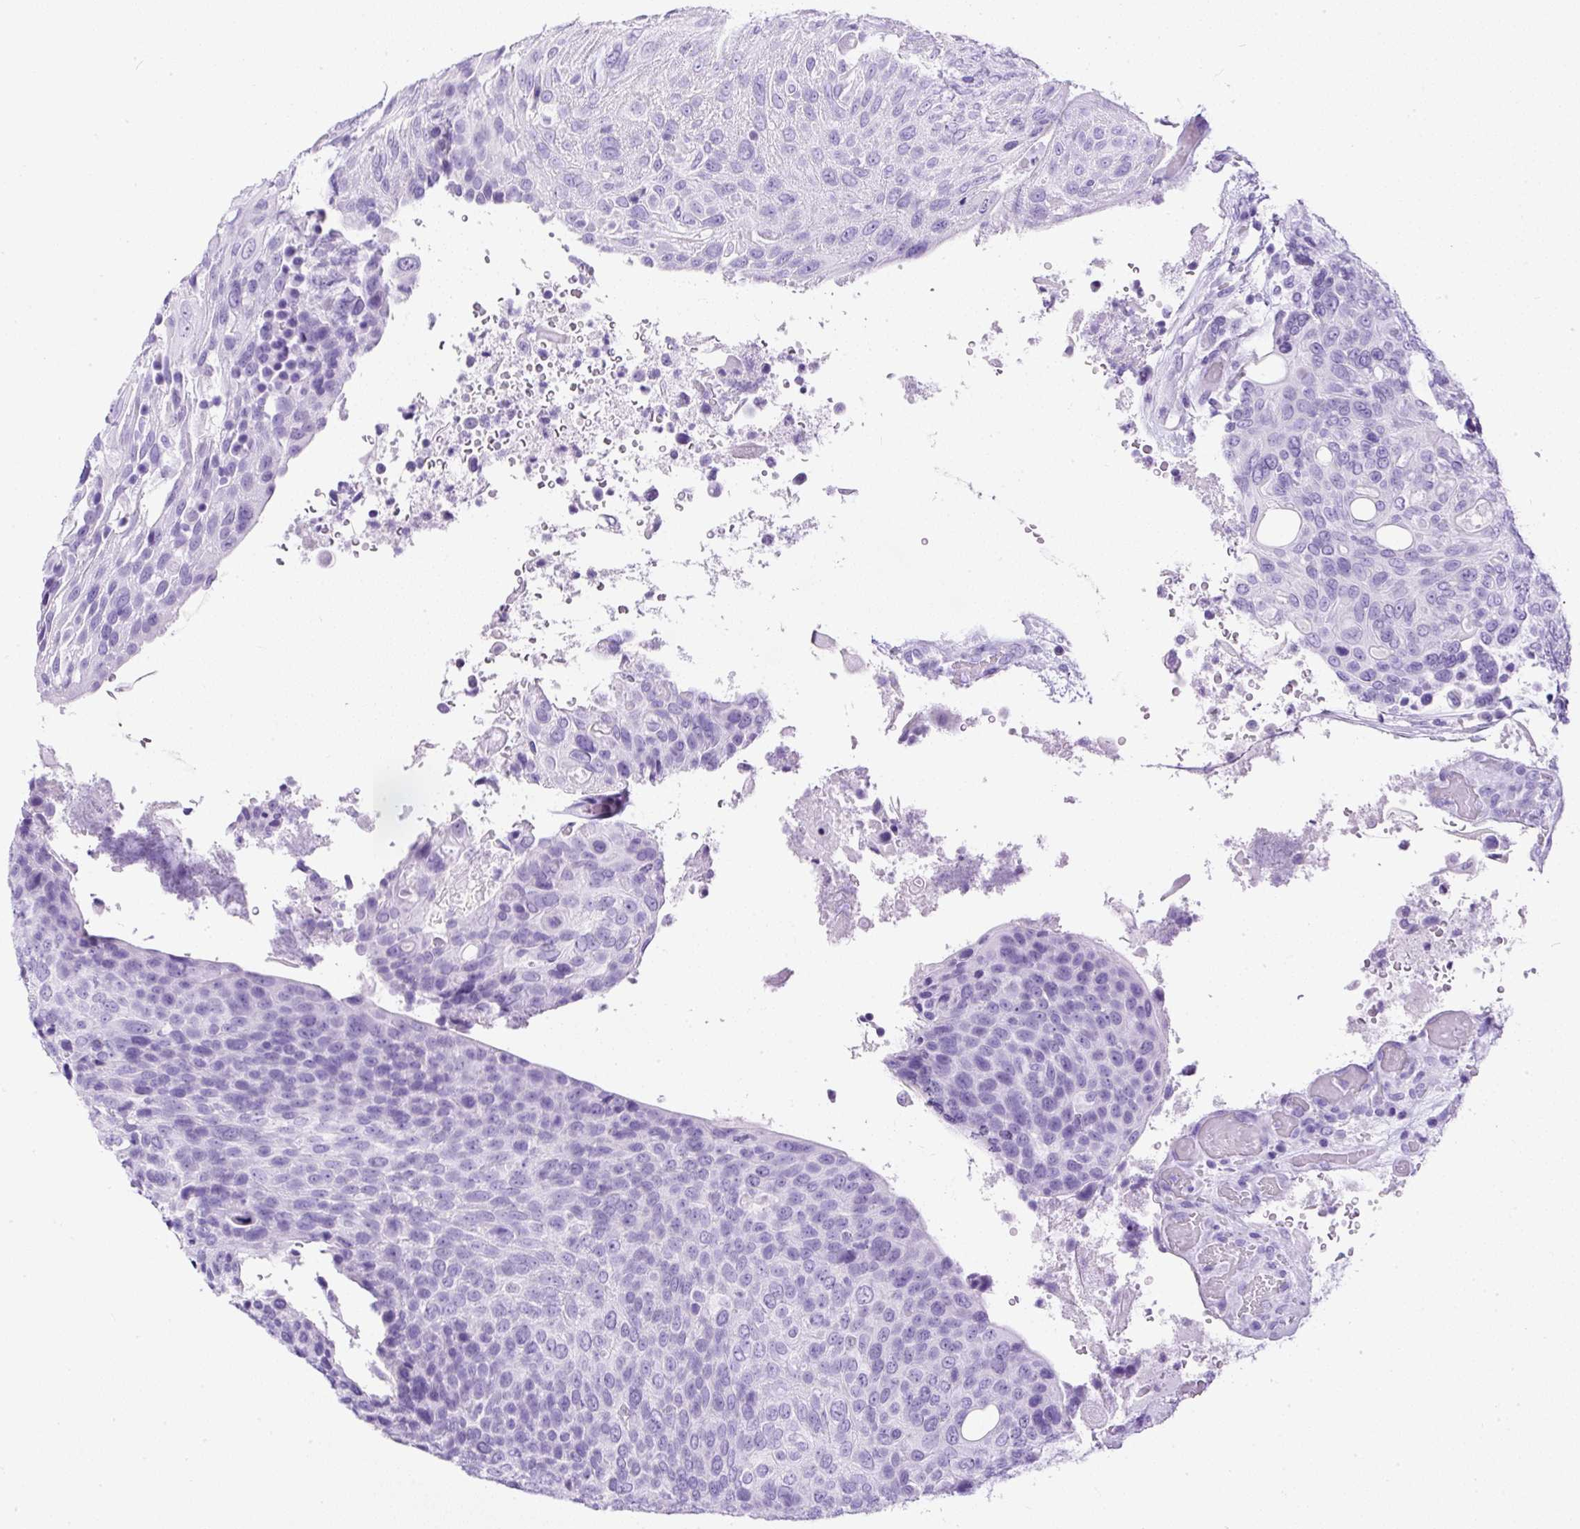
{"staining": {"intensity": "negative", "quantity": "none", "location": "none"}, "tissue": "urothelial cancer", "cell_type": "Tumor cells", "image_type": "cancer", "snomed": [{"axis": "morphology", "description": "Urothelial carcinoma, High grade"}, {"axis": "topography", "description": "Urinary bladder"}], "caption": "Immunohistochemistry (IHC) micrograph of urothelial cancer stained for a protein (brown), which shows no staining in tumor cells.", "gene": "NTS", "patient": {"sex": "female", "age": 70}}